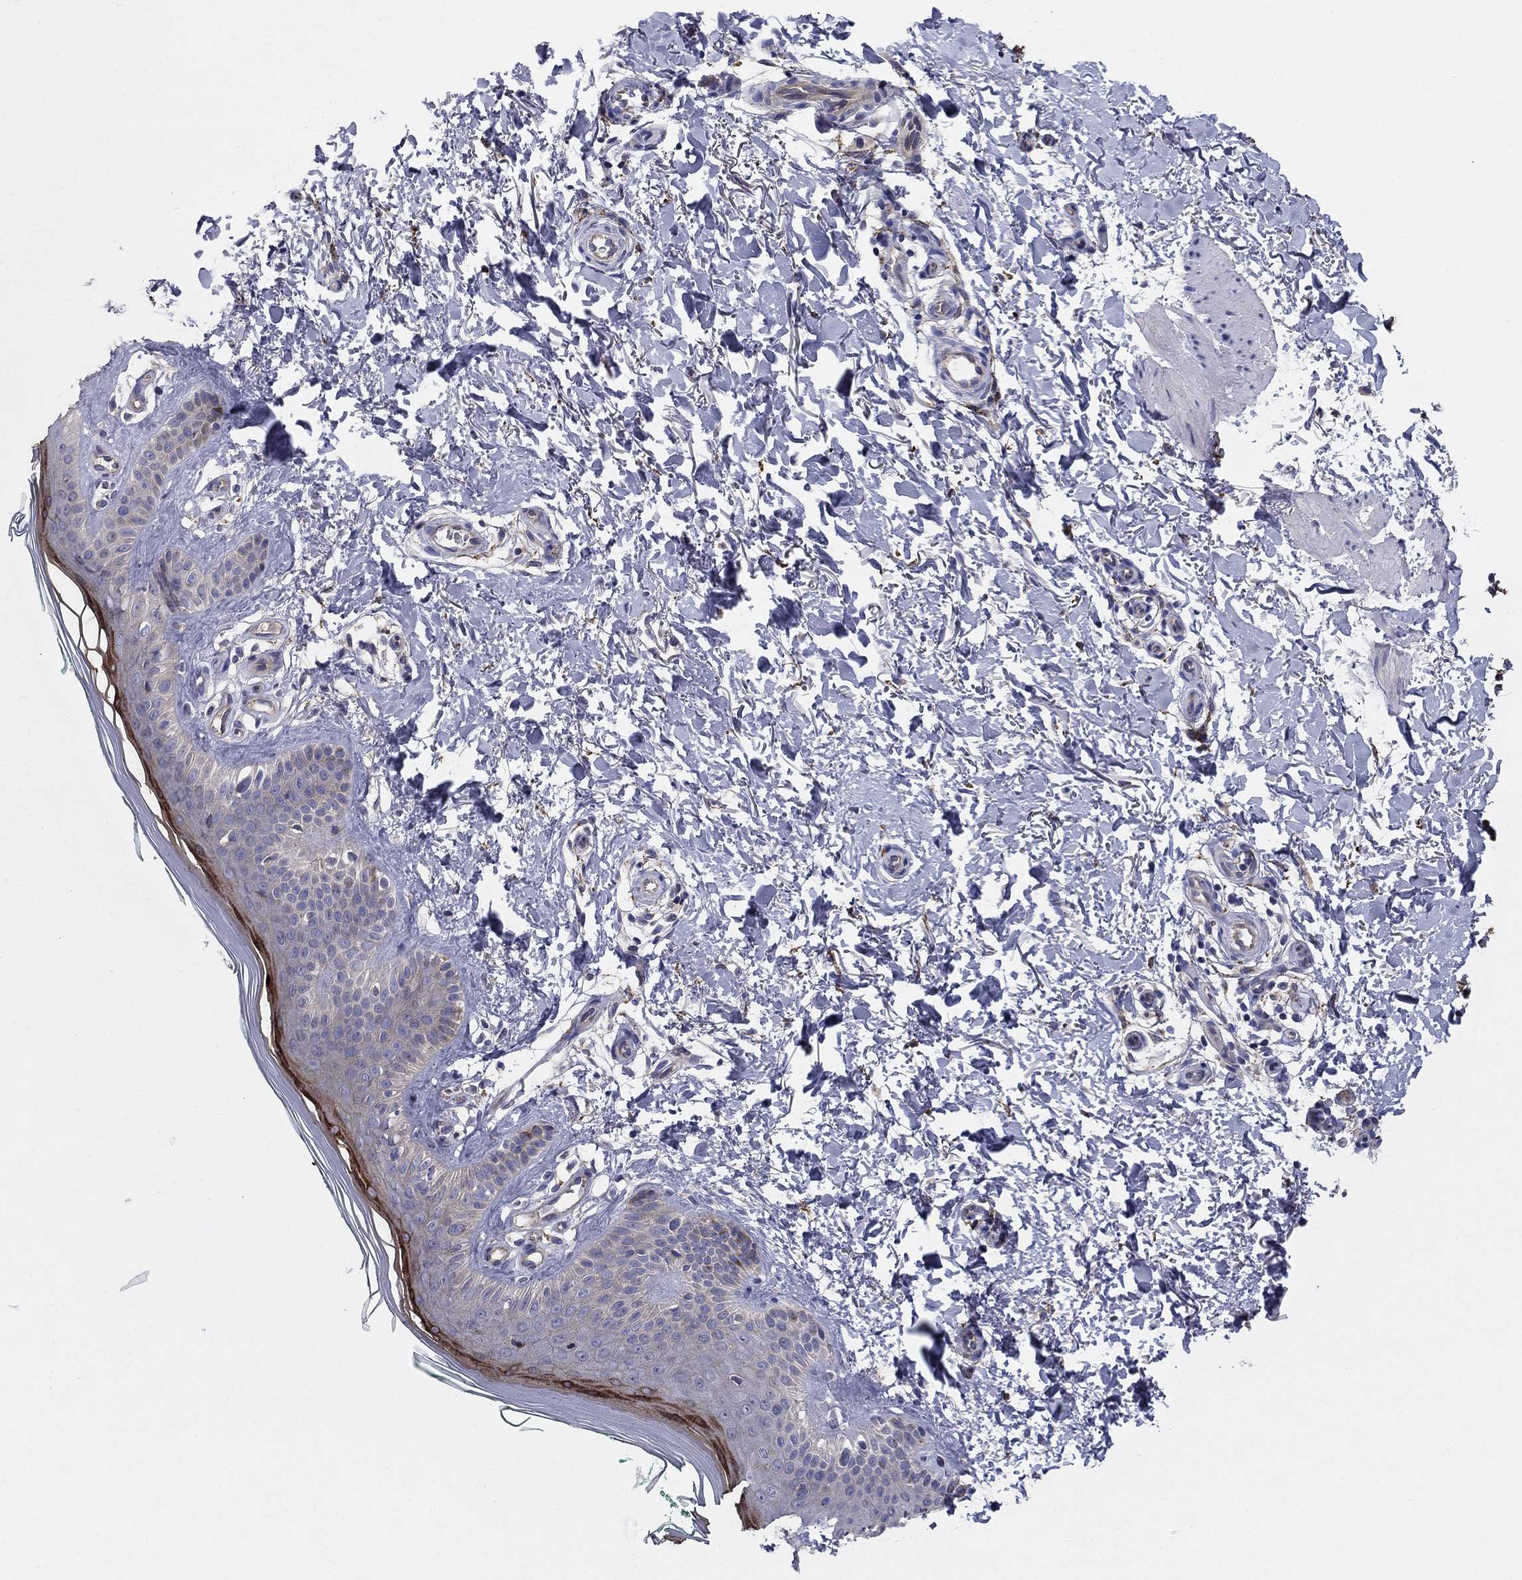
{"staining": {"intensity": "negative", "quantity": "none", "location": "none"}, "tissue": "skin", "cell_type": "Fibroblasts", "image_type": "normal", "snomed": [{"axis": "morphology", "description": "Normal tissue, NOS"}, {"axis": "morphology", "description": "Inflammation, NOS"}, {"axis": "morphology", "description": "Fibrosis, NOS"}, {"axis": "topography", "description": "Skin"}], "caption": "This is a image of IHC staining of normal skin, which shows no positivity in fibroblasts.", "gene": "EMP2", "patient": {"sex": "male", "age": 71}}